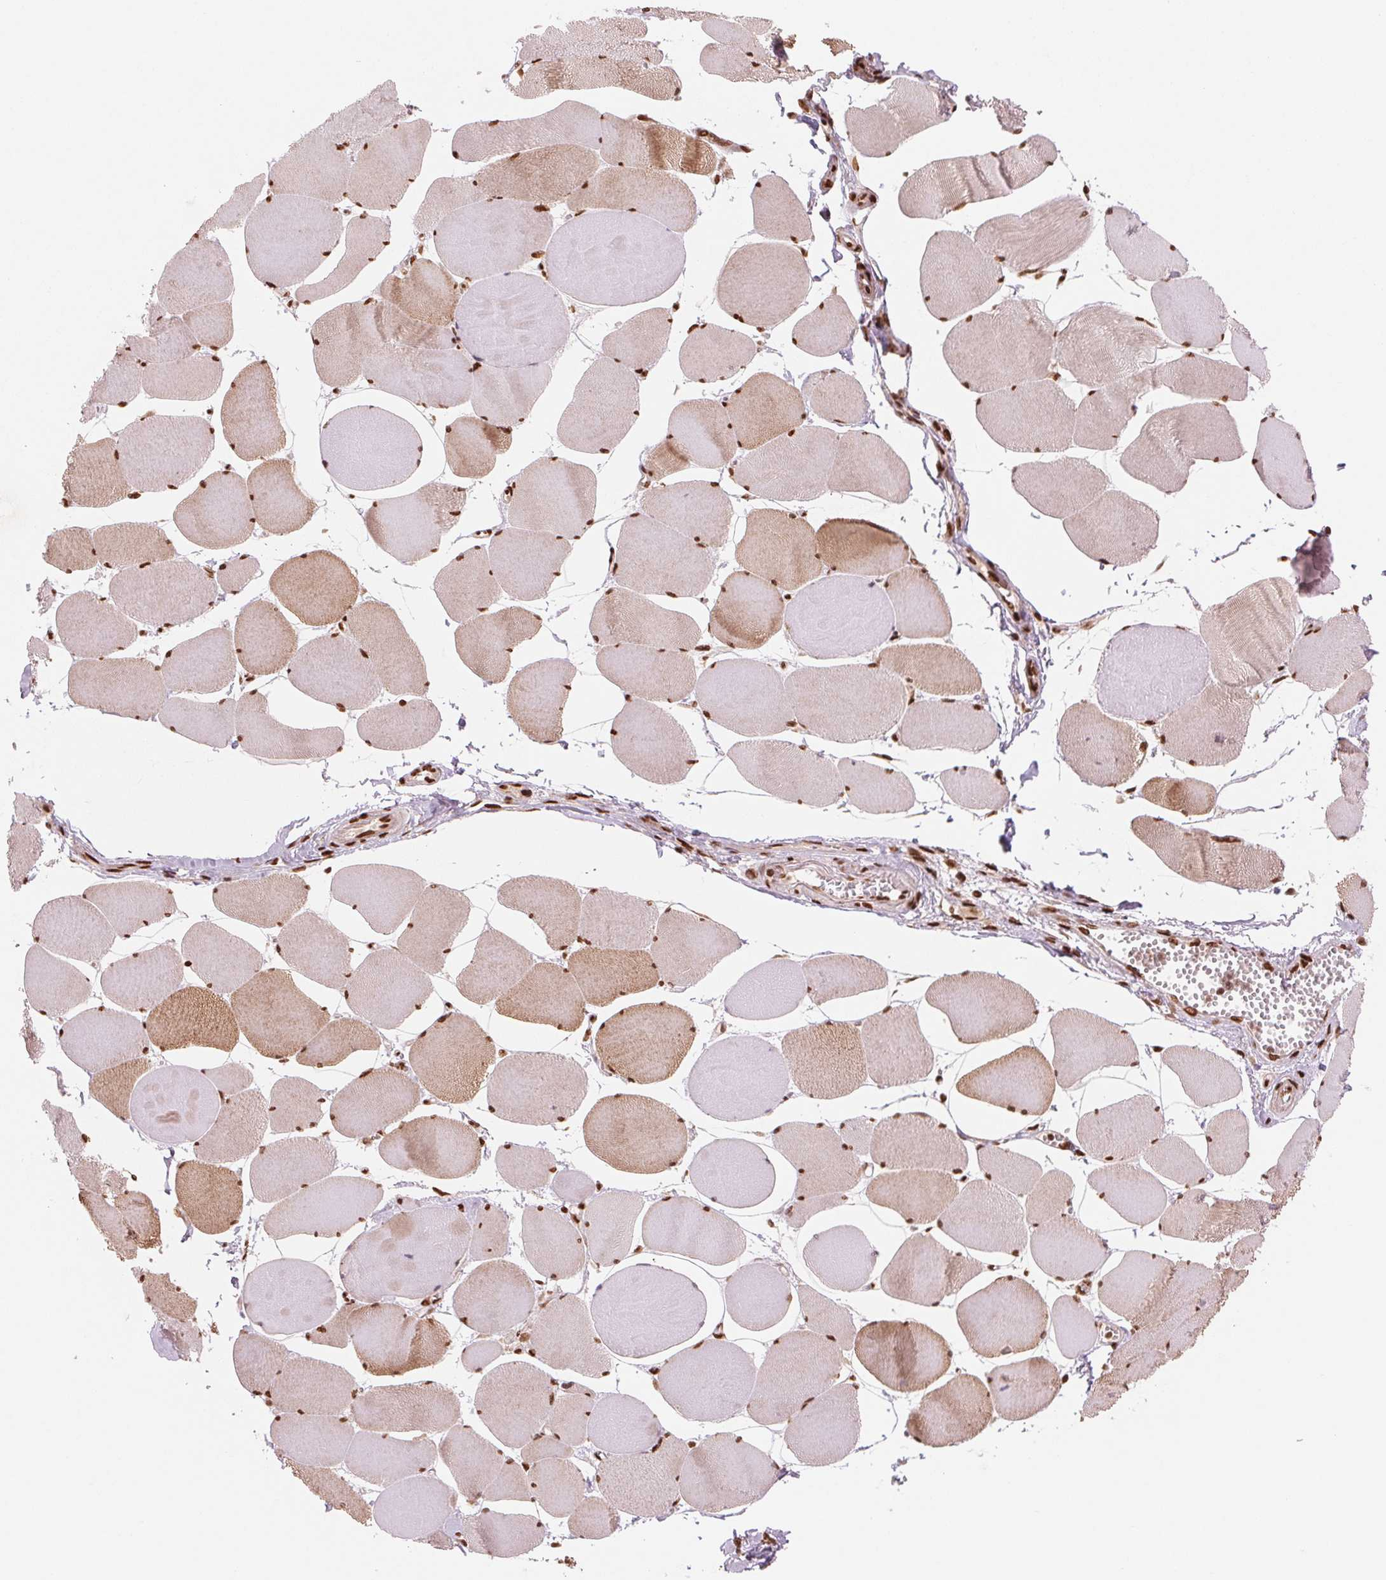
{"staining": {"intensity": "strong", "quantity": ">75%", "location": "cytoplasmic/membranous,nuclear"}, "tissue": "skeletal muscle", "cell_type": "Myocytes", "image_type": "normal", "snomed": [{"axis": "morphology", "description": "Normal tissue, NOS"}, {"axis": "topography", "description": "Skeletal muscle"}], "caption": "Immunohistochemistry micrograph of normal skeletal muscle stained for a protein (brown), which displays high levels of strong cytoplasmic/membranous,nuclear positivity in approximately >75% of myocytes.", "gene": "TTLL9", "patient": {"sex": "female", "age": 75}}